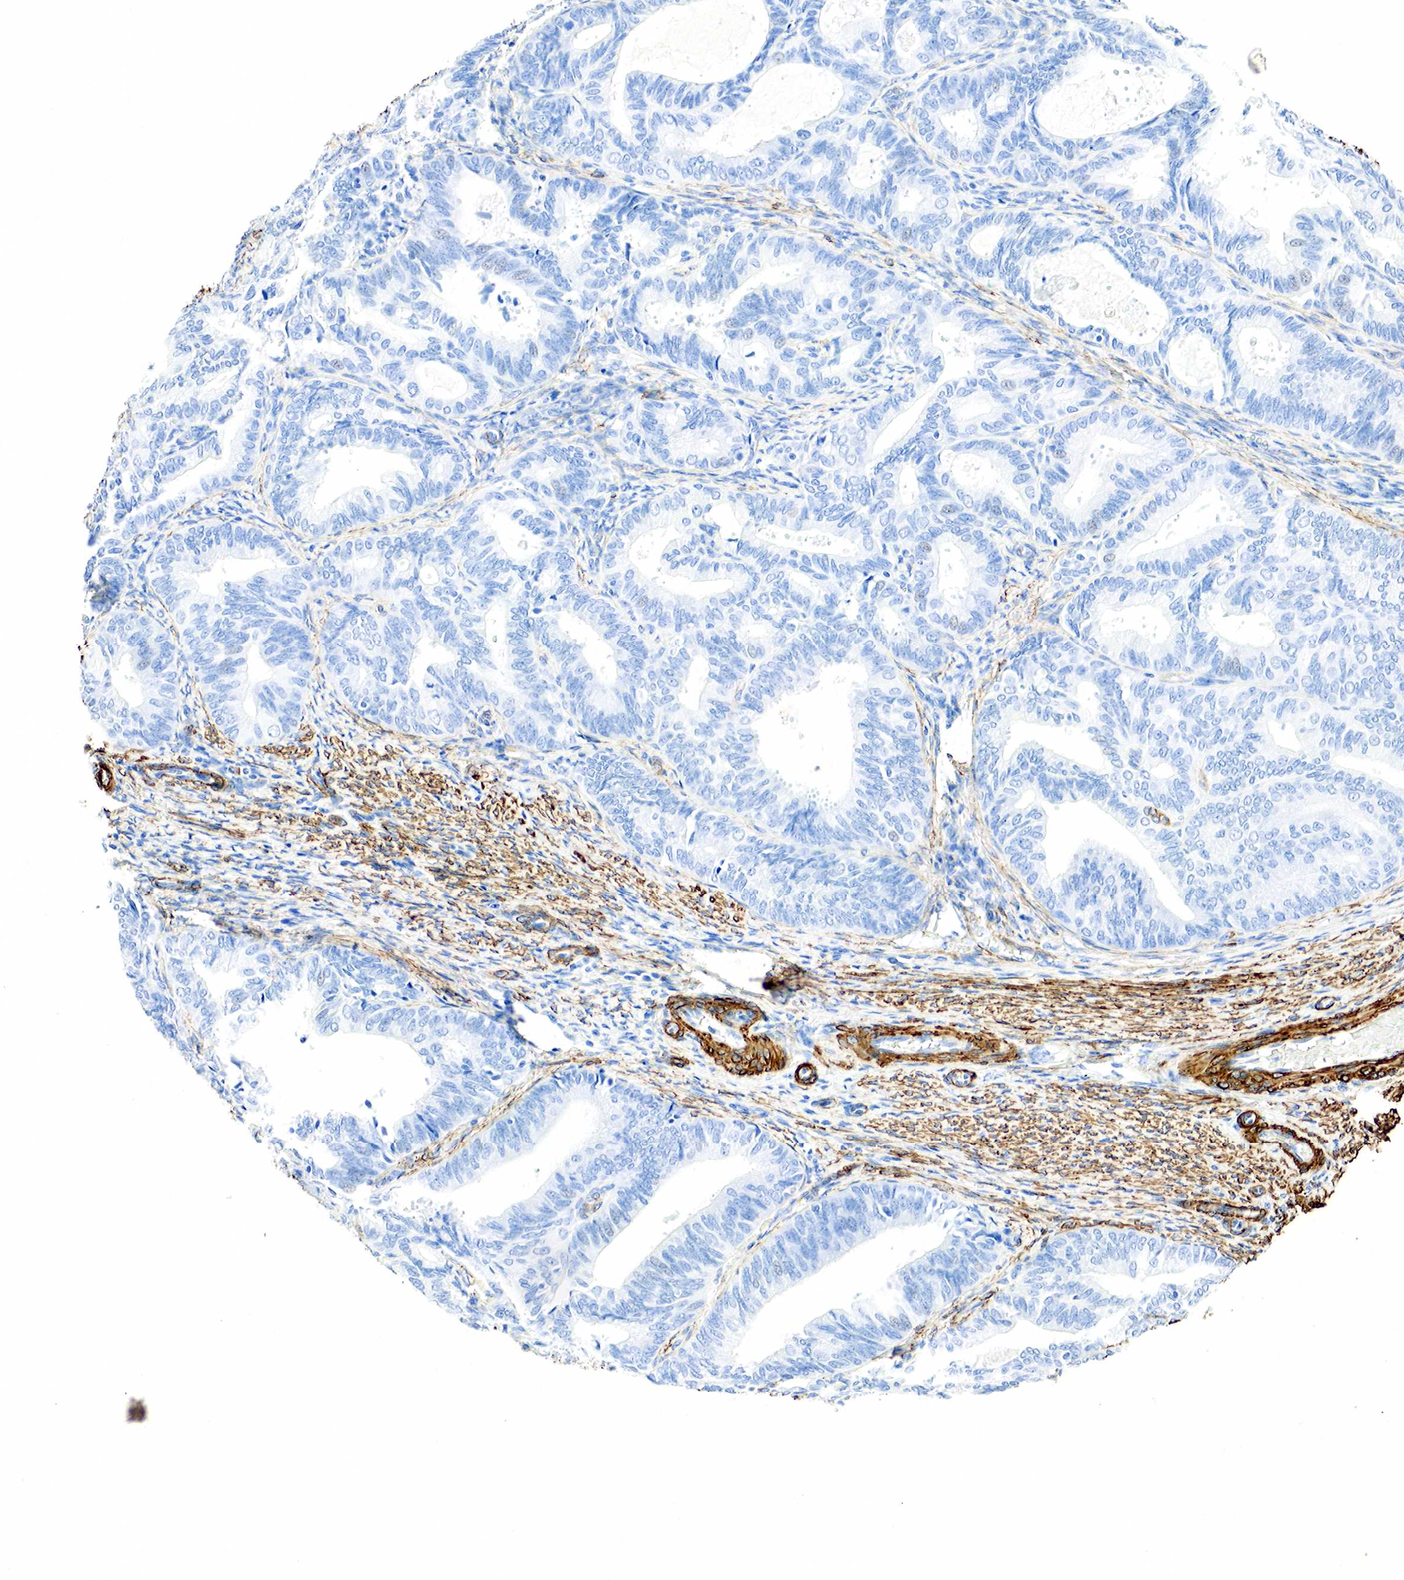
{"staining": {"intensity": "negative", "quantity": "none", "location": "none"}, "tissue": "endometrial cancer", "cell_type": "Tumor cells", "image_type": "cancer", "snomed": [{"axis": "morphology", "description": "Adenocarcinoma, NOS"}, {"axis": "topography", "description": "Endometrium"}], "caption": "Immunohistochemical staining of endometrial adenocarcinoma shows no significant expression in tumor cells.", "gene": "ACTA1", "patient": {"sex": "female", "age": 63}}